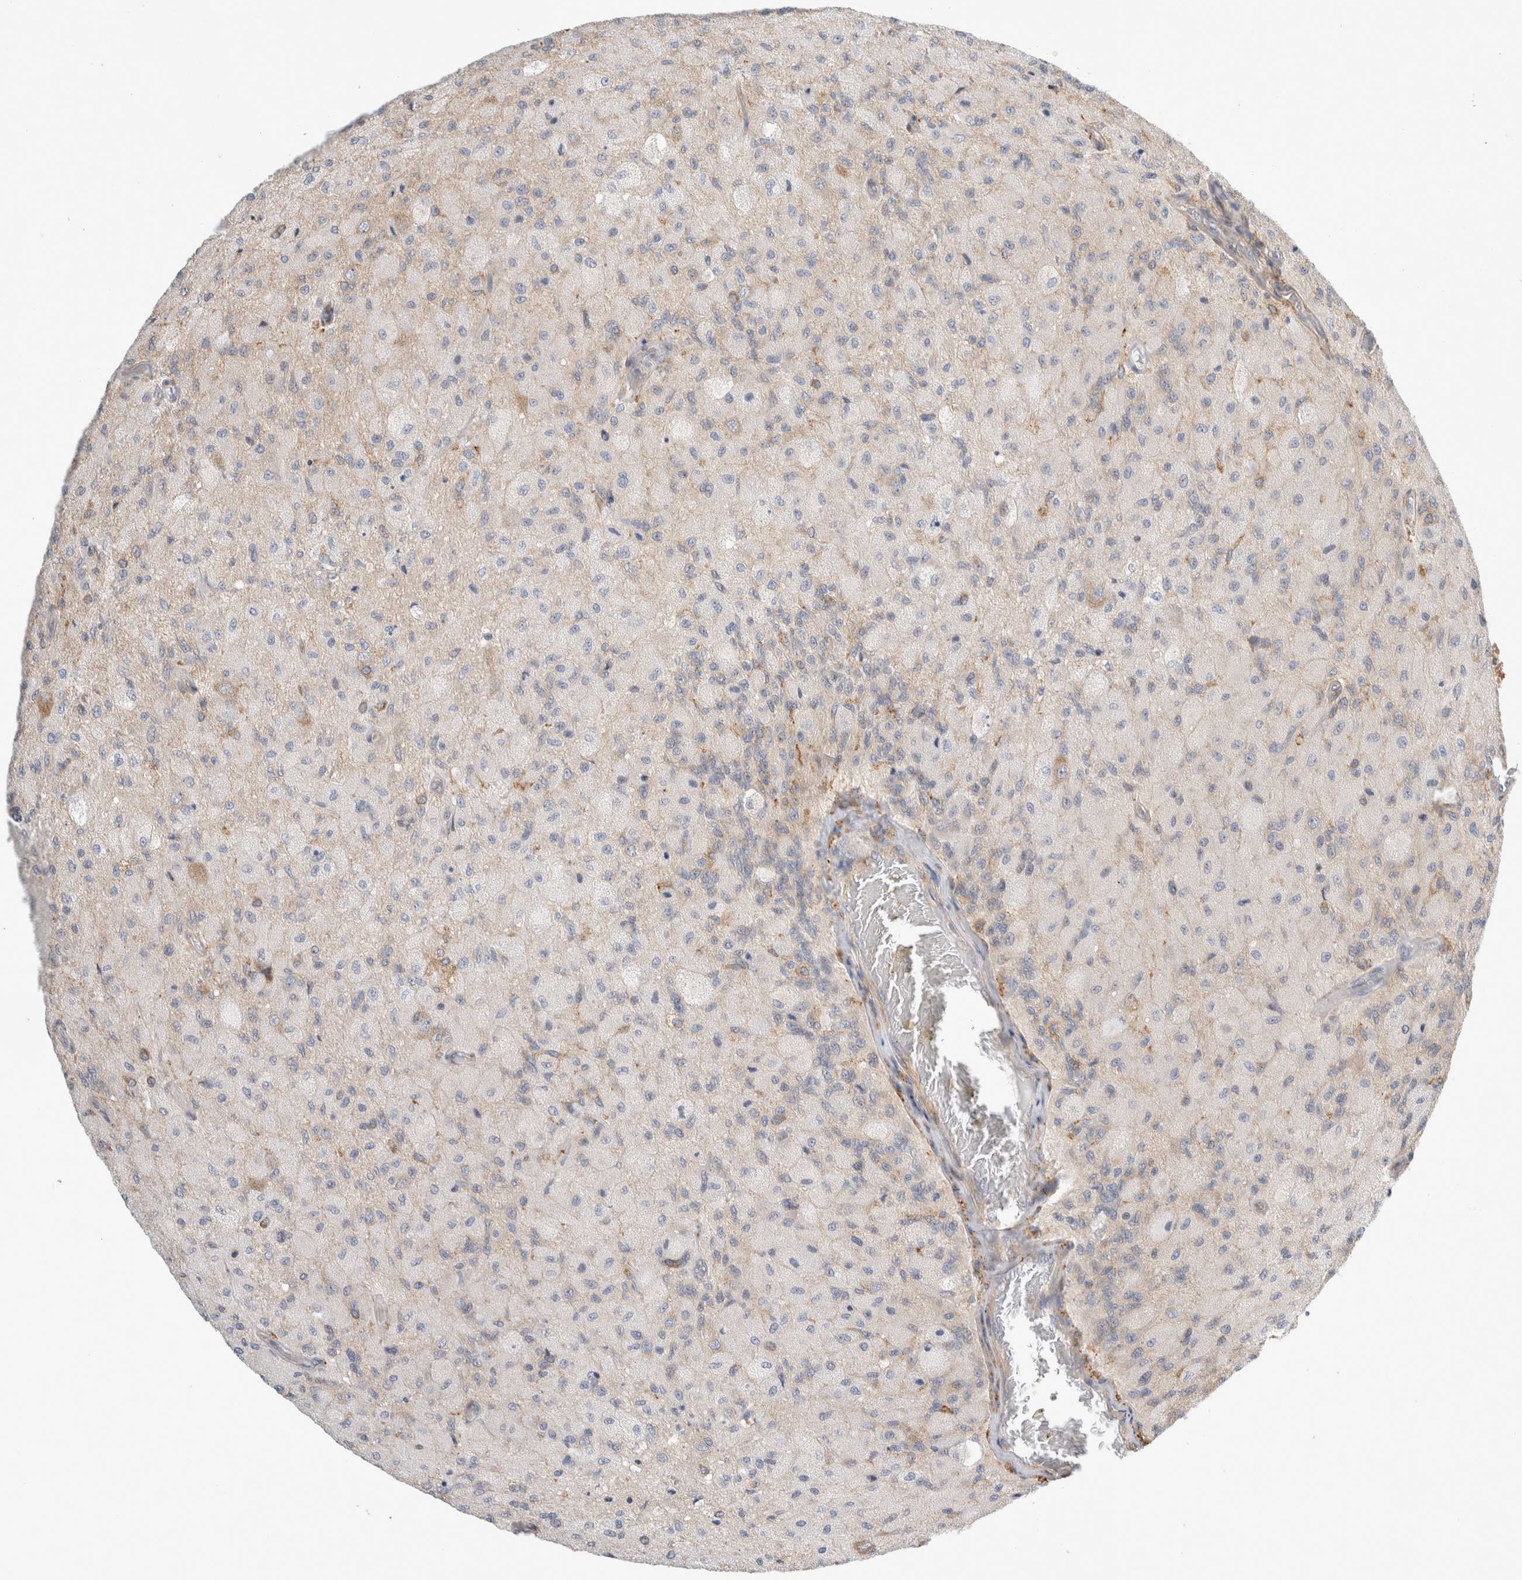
{"staining": {"intensity": "weak", "quantity": "<25%", "location": "cytoplasmic/membranous"}, "tissue": "glioma", "cell_type": "Tumor cells", "image_type": "cancer", "snomed": [{"axis": "morphology", "description": "Normal tissue, NOS"}, {"axis": "morphology", "description": "Glioma, malignant, High grade"}, {"axis": "topography", "description": "Cerebral cortex"}], "caption": "Immunohistochemistry (IHC) micrograph of malignant high-grade glioma stained for a protein (brown), which shows no expression in tumor cells.", "gene": "CDCA7L", "patient": {"sex": "male", "age": 77}}